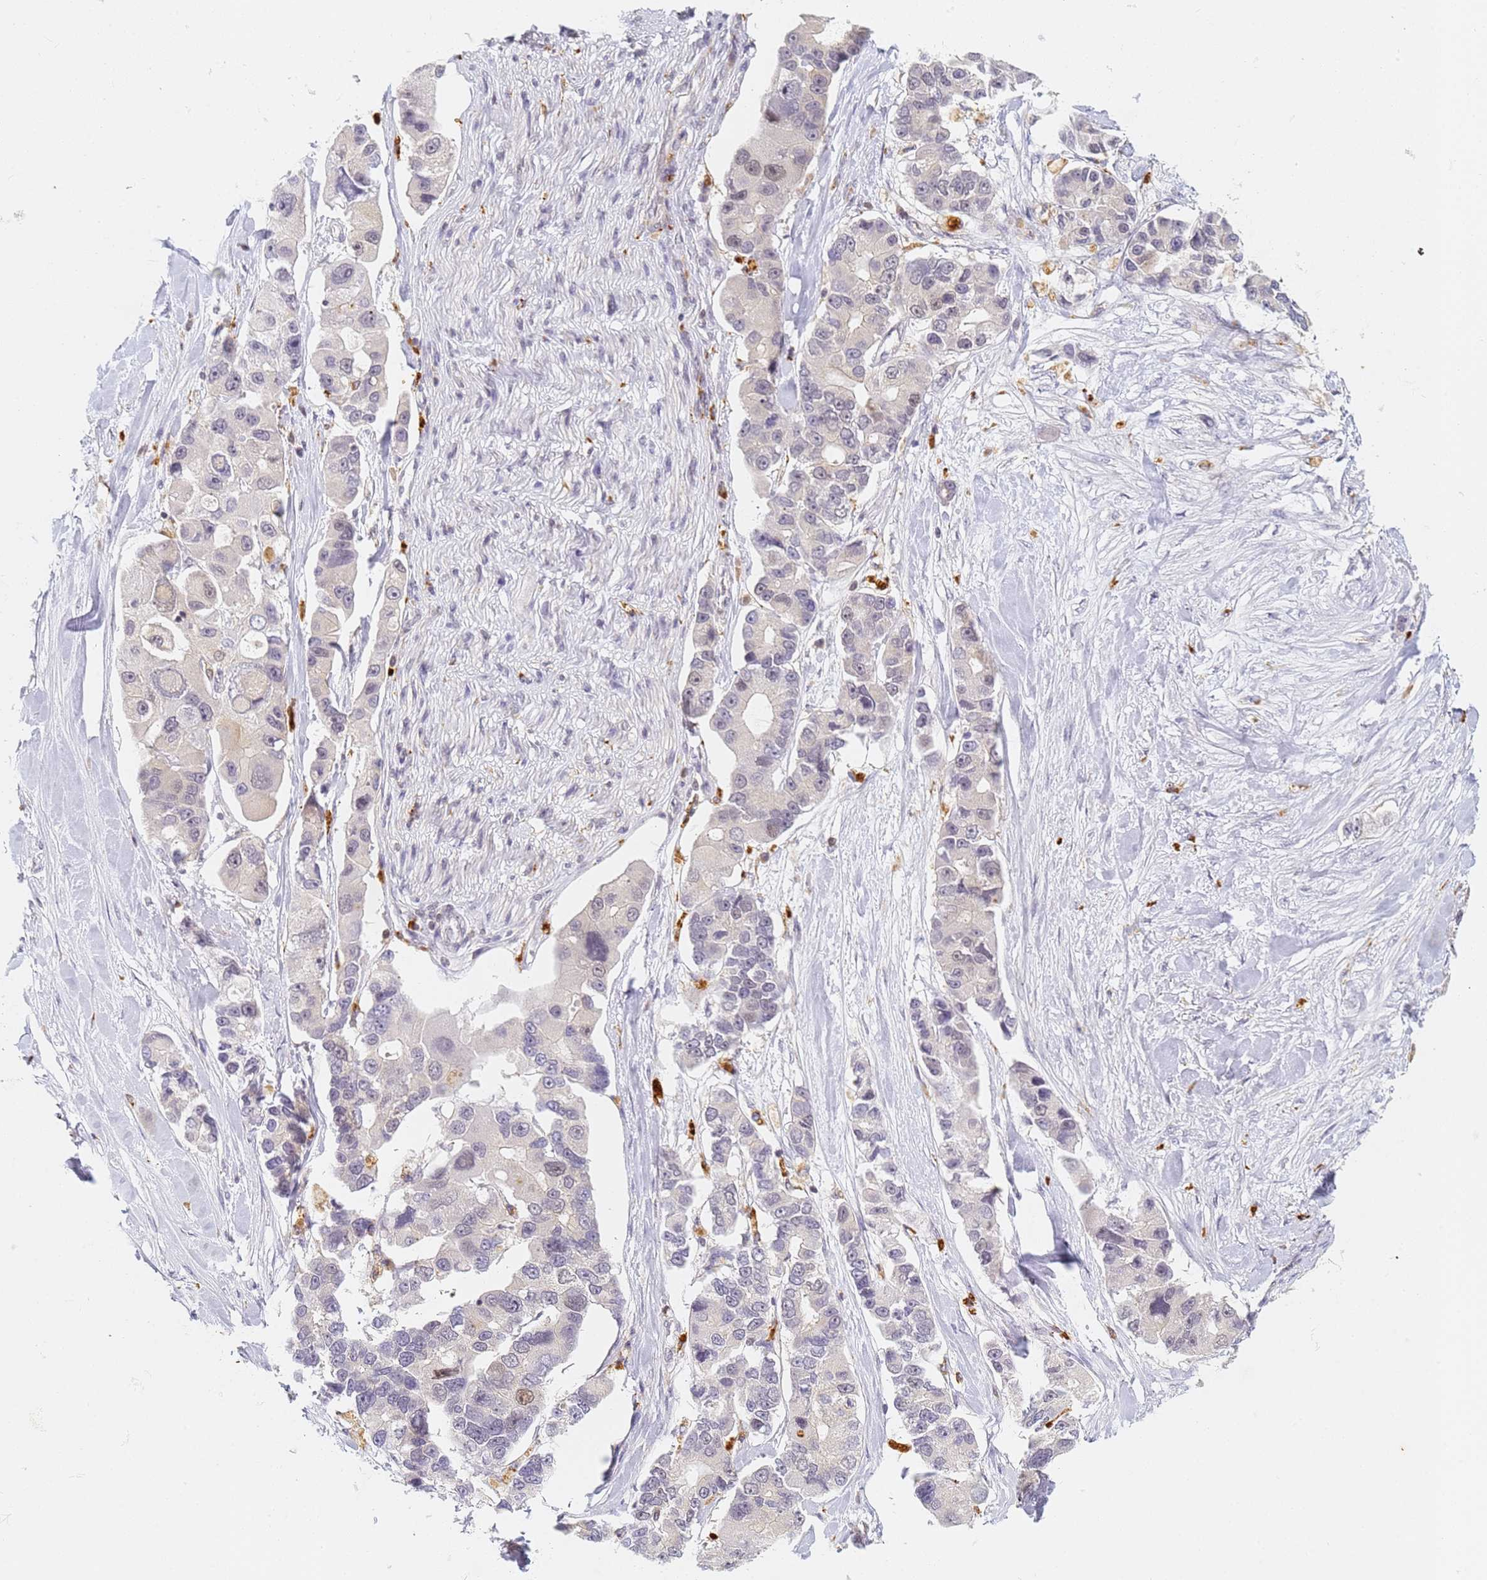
{"staining": {"intensity": "negative", "quantity": "none", "location": "none"}, "tissue": "lung cancer", "cell_type": "Tumor cells", "image_type": "cancer", "snomed": [{"axis": "morphology", "description": "Adenocarcinoma, NOS"}, {"axis": "topography", "description": "Lung"}], "caption": "The immunohistochemistry (IHC) micrograph has no significant staining in tumor cells of adenocarcinoma (lung) tissue.", "gene": "HMCES", "patient": {"sex": "female", "age": 54}}